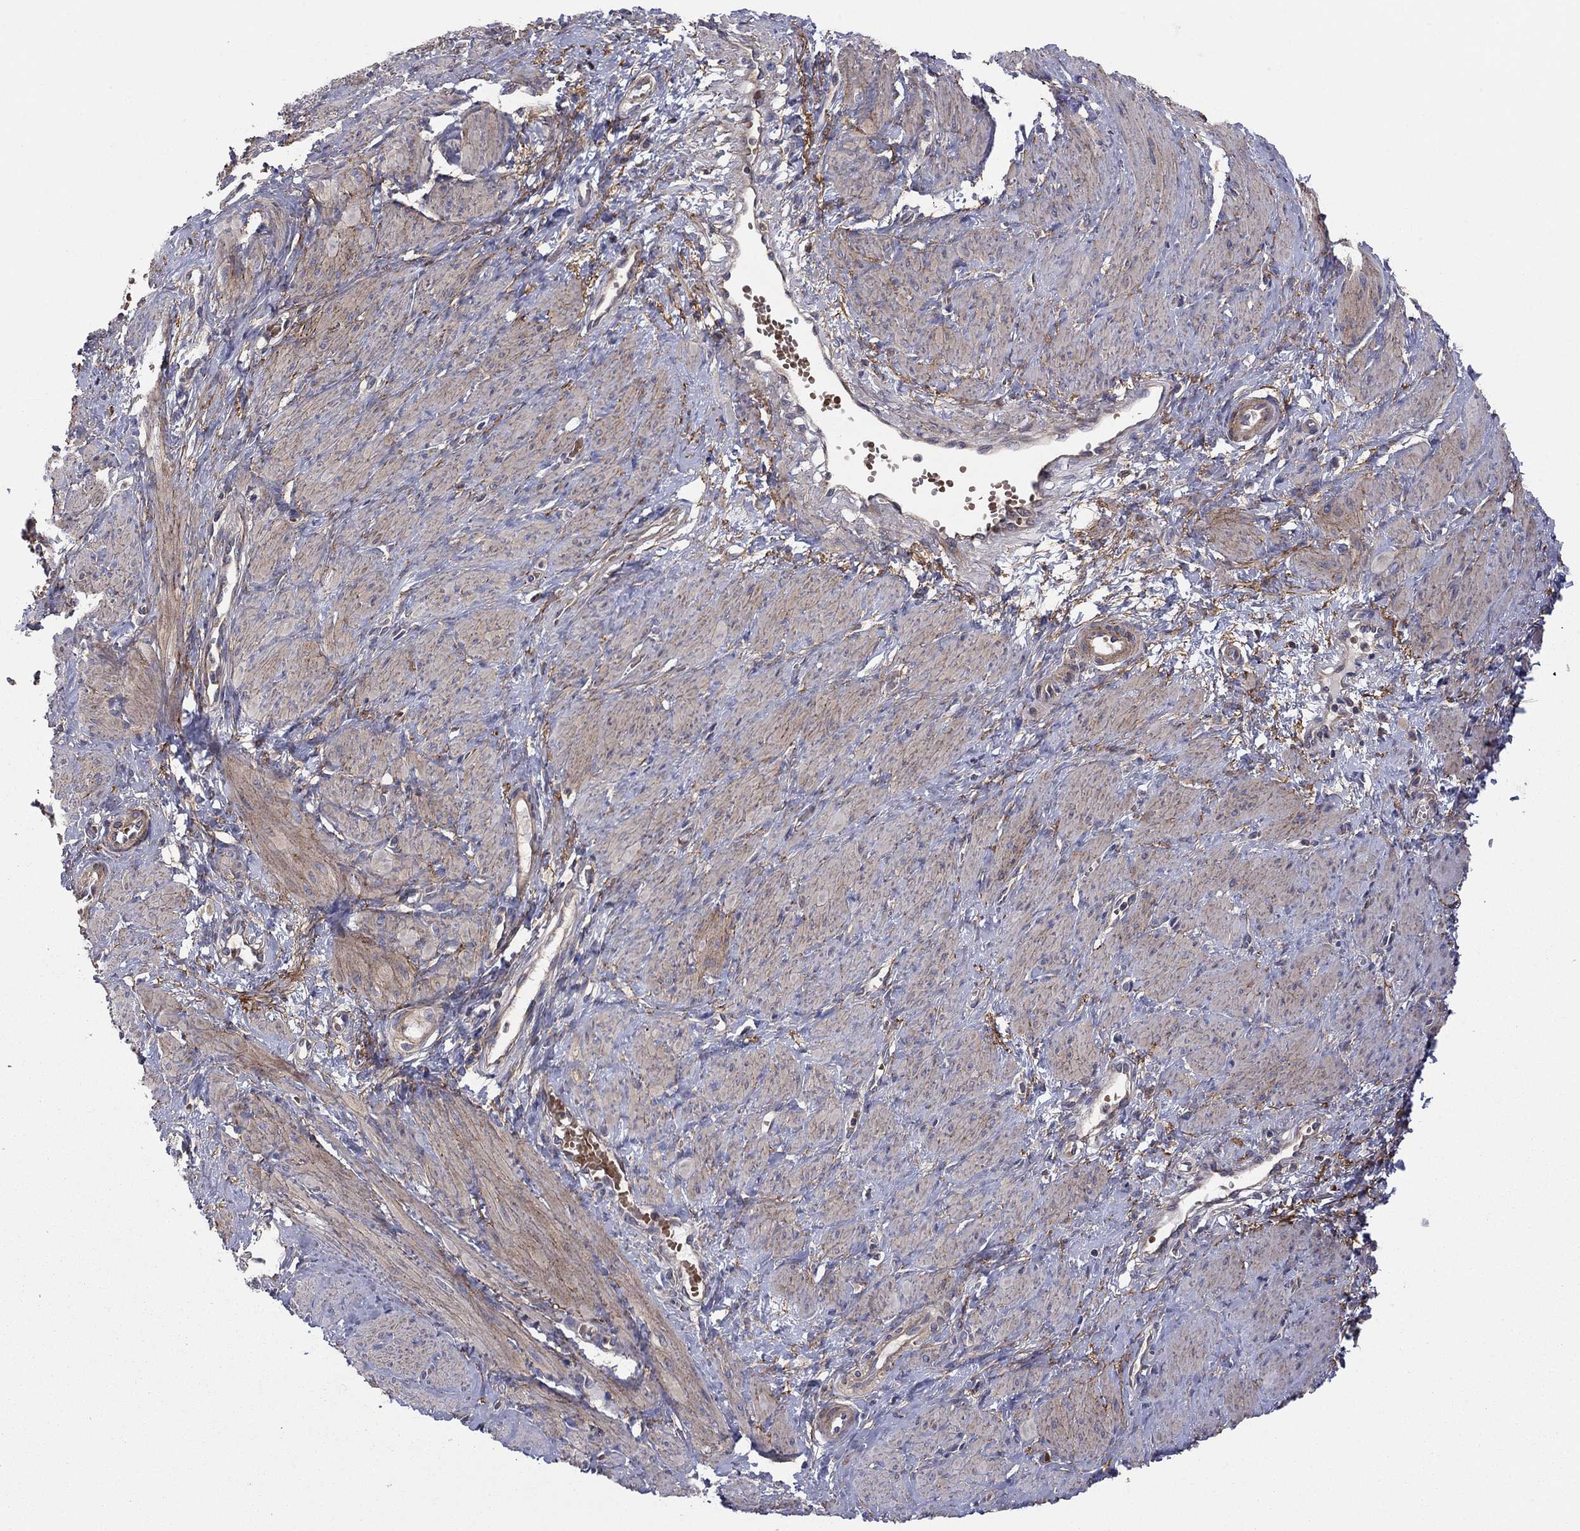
{"staining": {"intensity": "moderate", "quantity": "<25%", "location": "cytoplasmic/membranous"}, "tissue": "smooth muscle", "cell_type": "Smooth muscle cells", "image_type": "normal", "snomed": [{"axis": "morphology", "description": "Normal tissue, NOS"}, {"axis": "topography", "description": "Smooth muscle"}, {"axis": "topography", "description": "Uterus"}], "caption": "Smooth muscle stained with immunohistochemistry (IHC) exhibits moderate cytoplasmic/membranous positivity in approximately <25% of smooth muscle cells. The protein is shown in brown color, while the nuclei are stained blue.", "gene": "RNF123", "patient": {"sex": "female", "age": 39}}